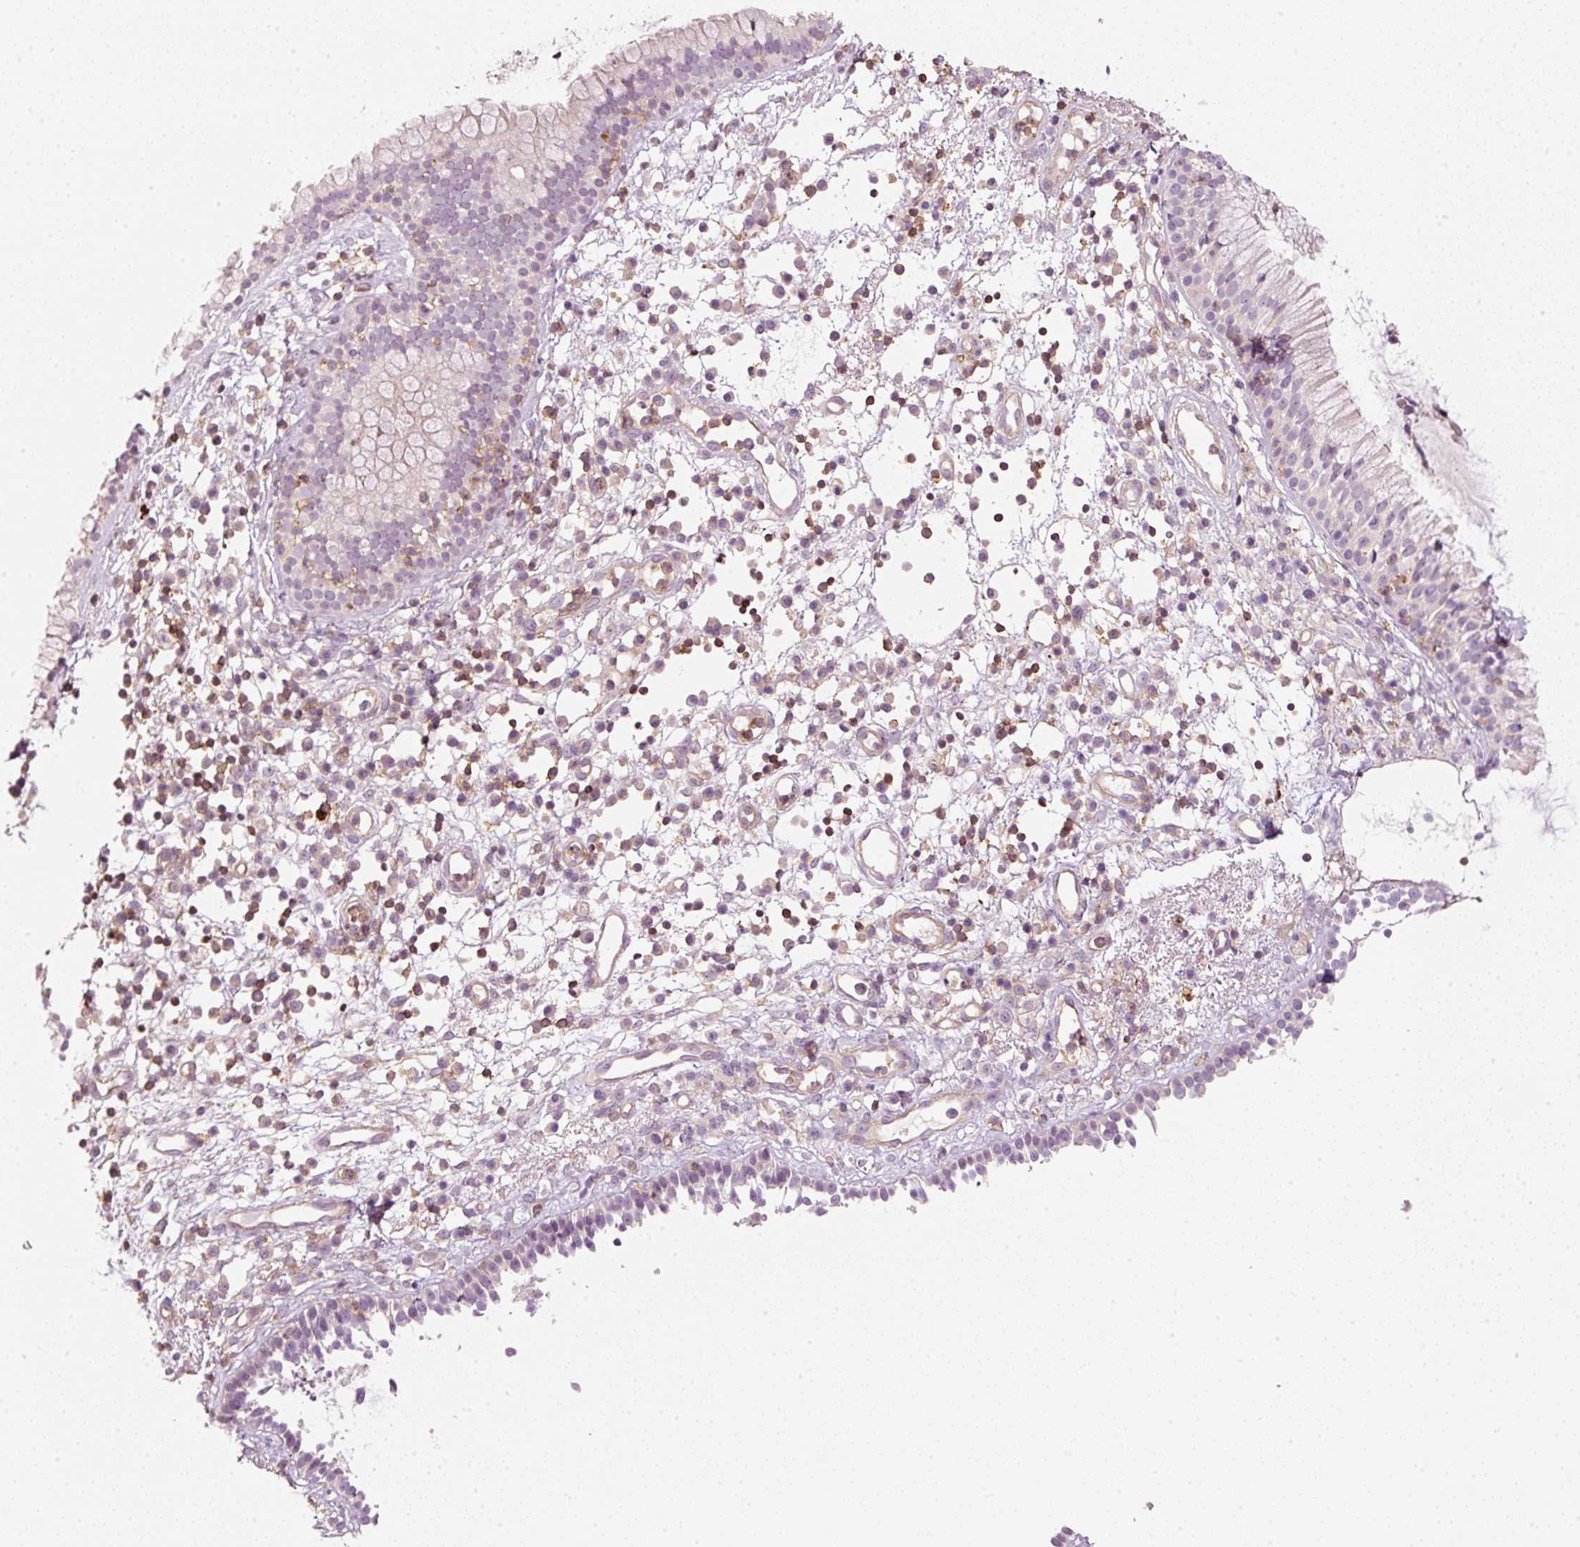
{"staining": {"intensity": "negative", "quantity": "none", "location": "none"}, "tissue": "nasopharynx", "cell_type": "Respiratory epithelial cells", "image_type": "normal", "snomed": [{"axis": "morphology", "description": "Normal tissue, NOS"}, {"axis": "topography", "description": "Nasopharynx"}], "caption": "The IHC micrograph has no significant expression in respiratory epithelial cells of nasopharynx. The staining was performed using DAB (3,3'-diaminobenzidine) to visualize the protein expression in brown, while the nuclei were stained in blue with hematoxylin (Magnification: 20x).", "gene": "SIPA1", "patient": {"sex": "male", "age": 21}}